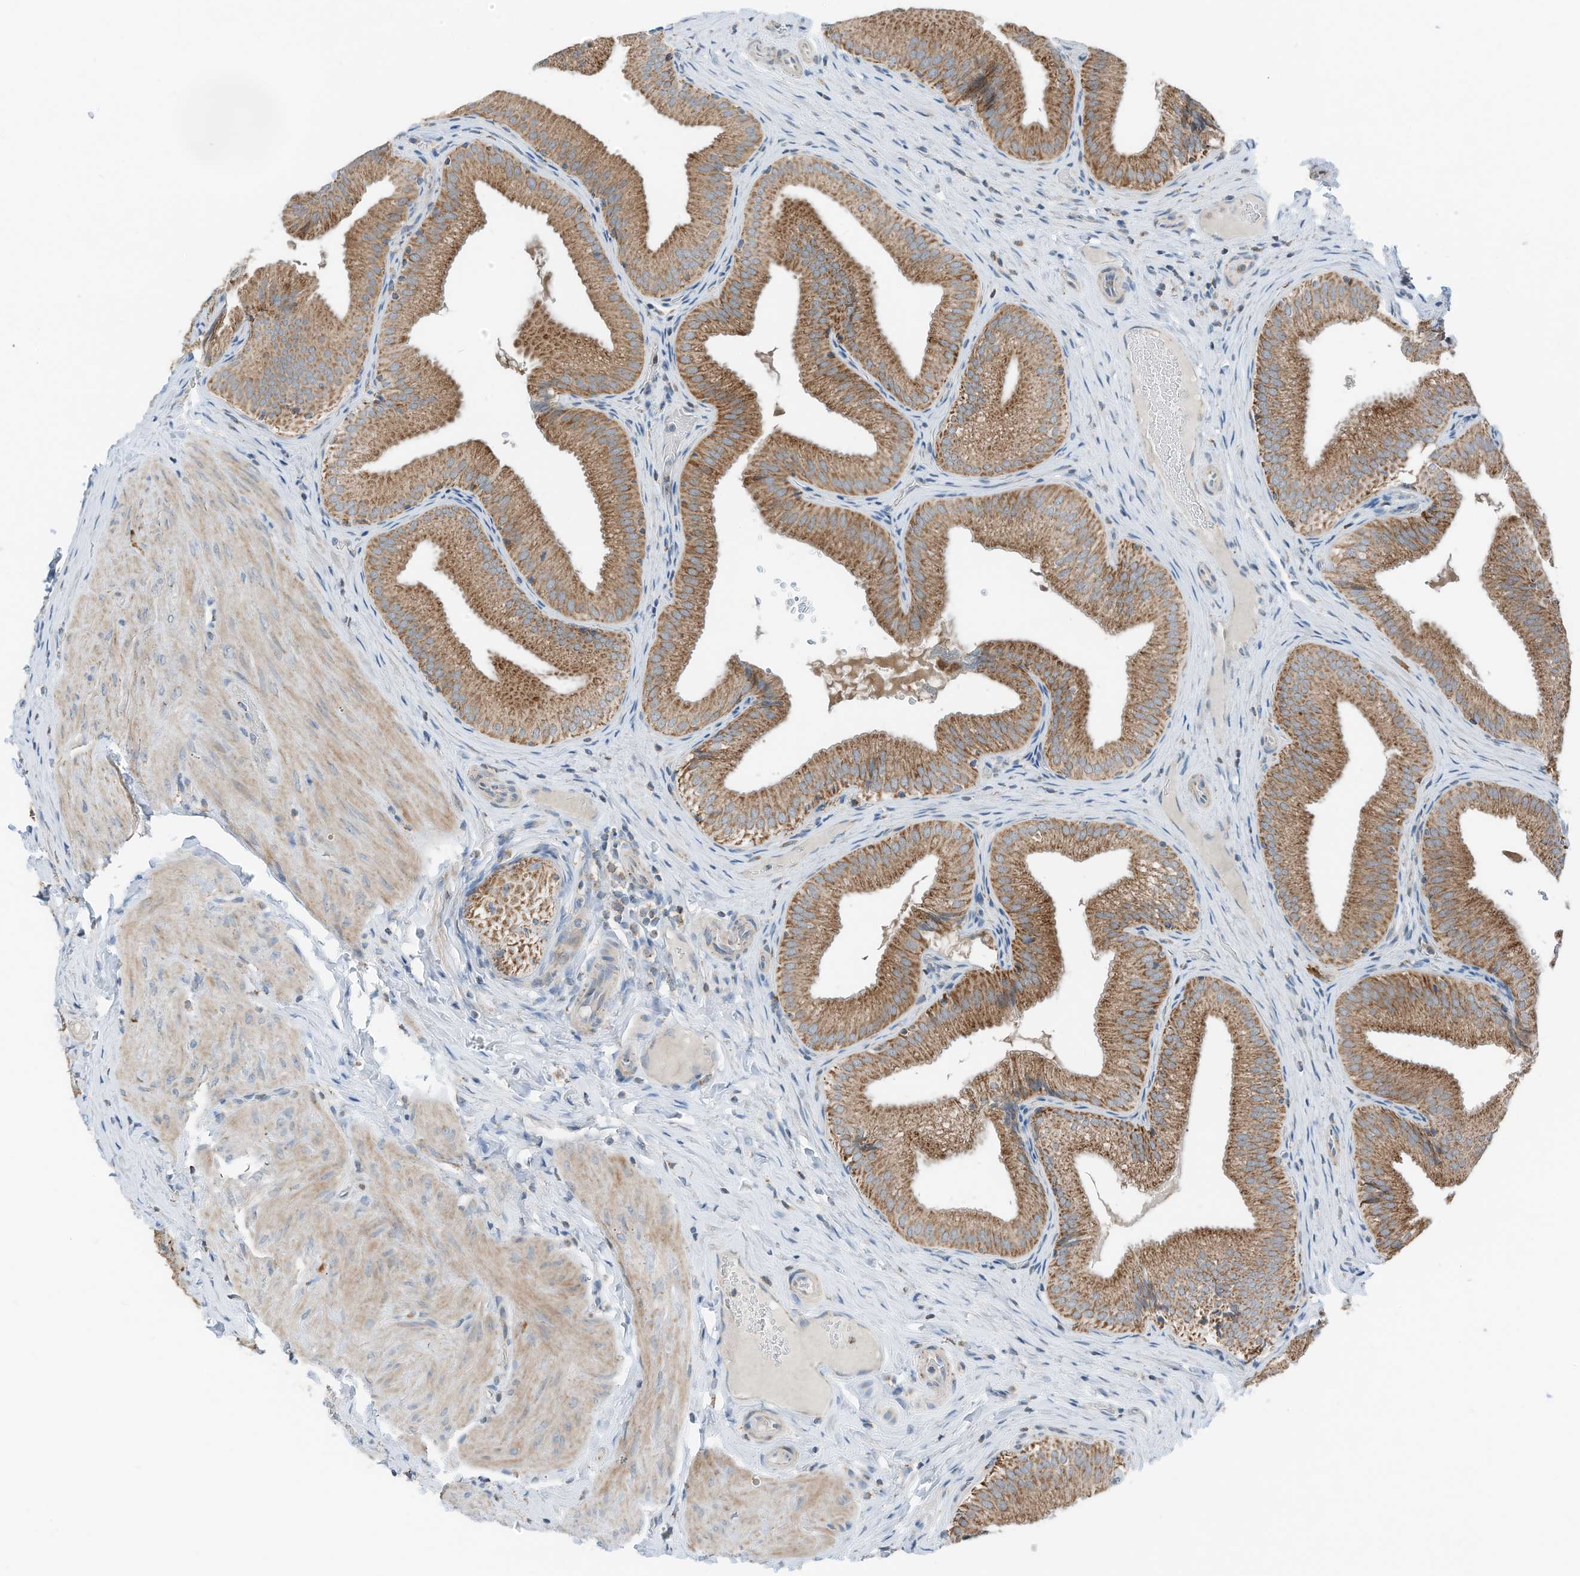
{"staining": {"intensity": "strong", "quantity": ">75%", "location": "cytoplasmic/membranous"}, "tissue": "gallbladder", "cell_type": "Glandular cells", "image_type": "normal", "snomed": [{"axis": "morphology", "description": "Normal tissue, NOS"}, {"axis": "topography", "description": "Gallbladder"}], "caption": "Immunohistochemistry of normal human gallbladder shows high levels of strong cytoplasmic/membranous expression in approximately >75% of glandular cells.", "gene": "RMND1", "patient": {"sex": "female", "age": 30}}